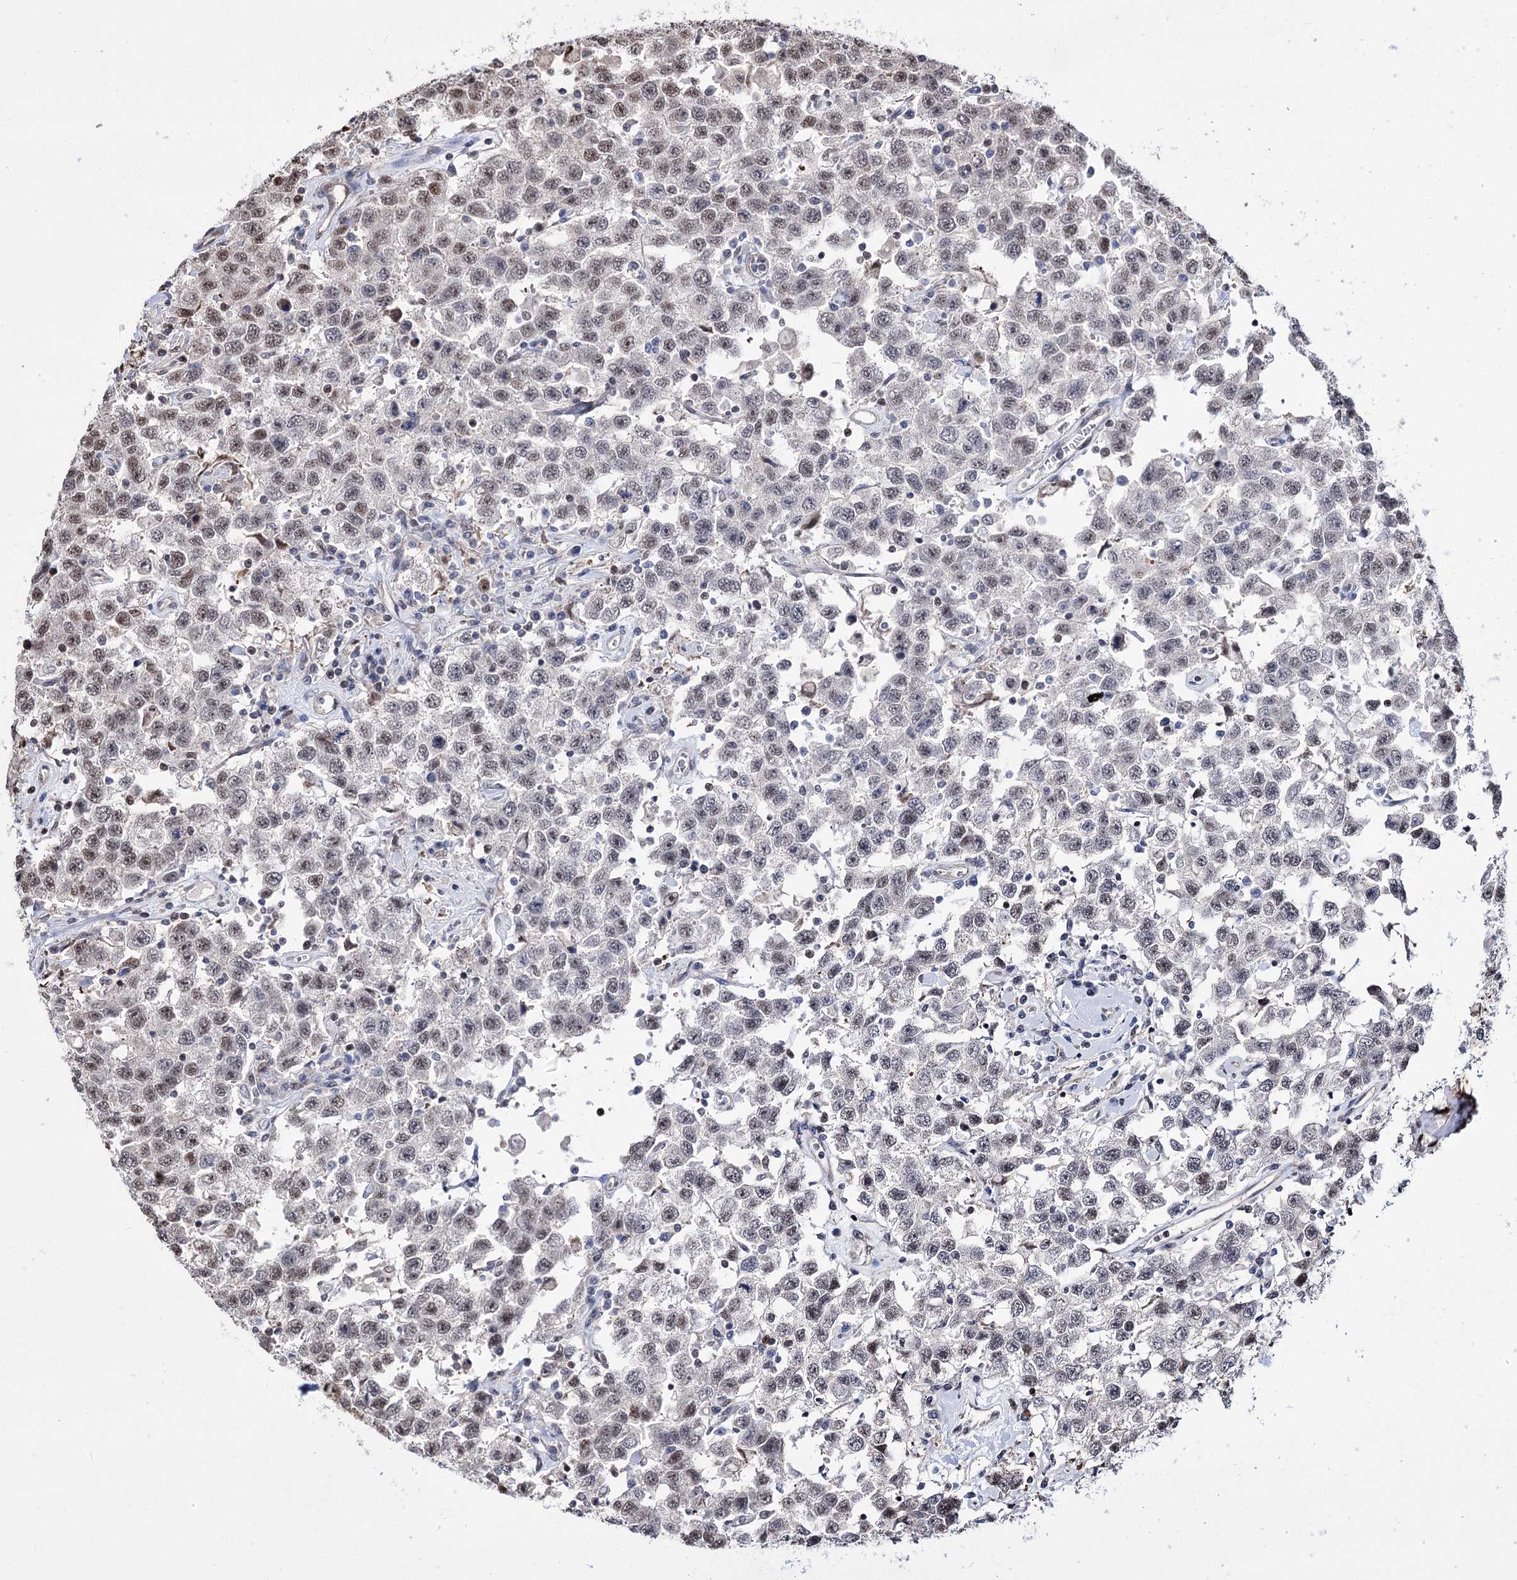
{"staining": {"intensity": "moderate", "quantity": "<25%", "location": "nuclear"}, "tissue": "testis cancer", "cell_type": "Tumor cells", "image_type": "cancer", "snomed": [{"axis": "morphology", "description": "Seminoma, NOS"}, {"axis": "topography", "description": "Testis"}], "caption": "This micrograph demonstrates testis cancer stained with immunohistochemistry to label a protein in brown. The nuclear of tumor cells show moderate positivity for the protein. Nuclei are counter-stained blue.", "gene": "CHMP7", "patient": {"sex": "male", "age": 41}}